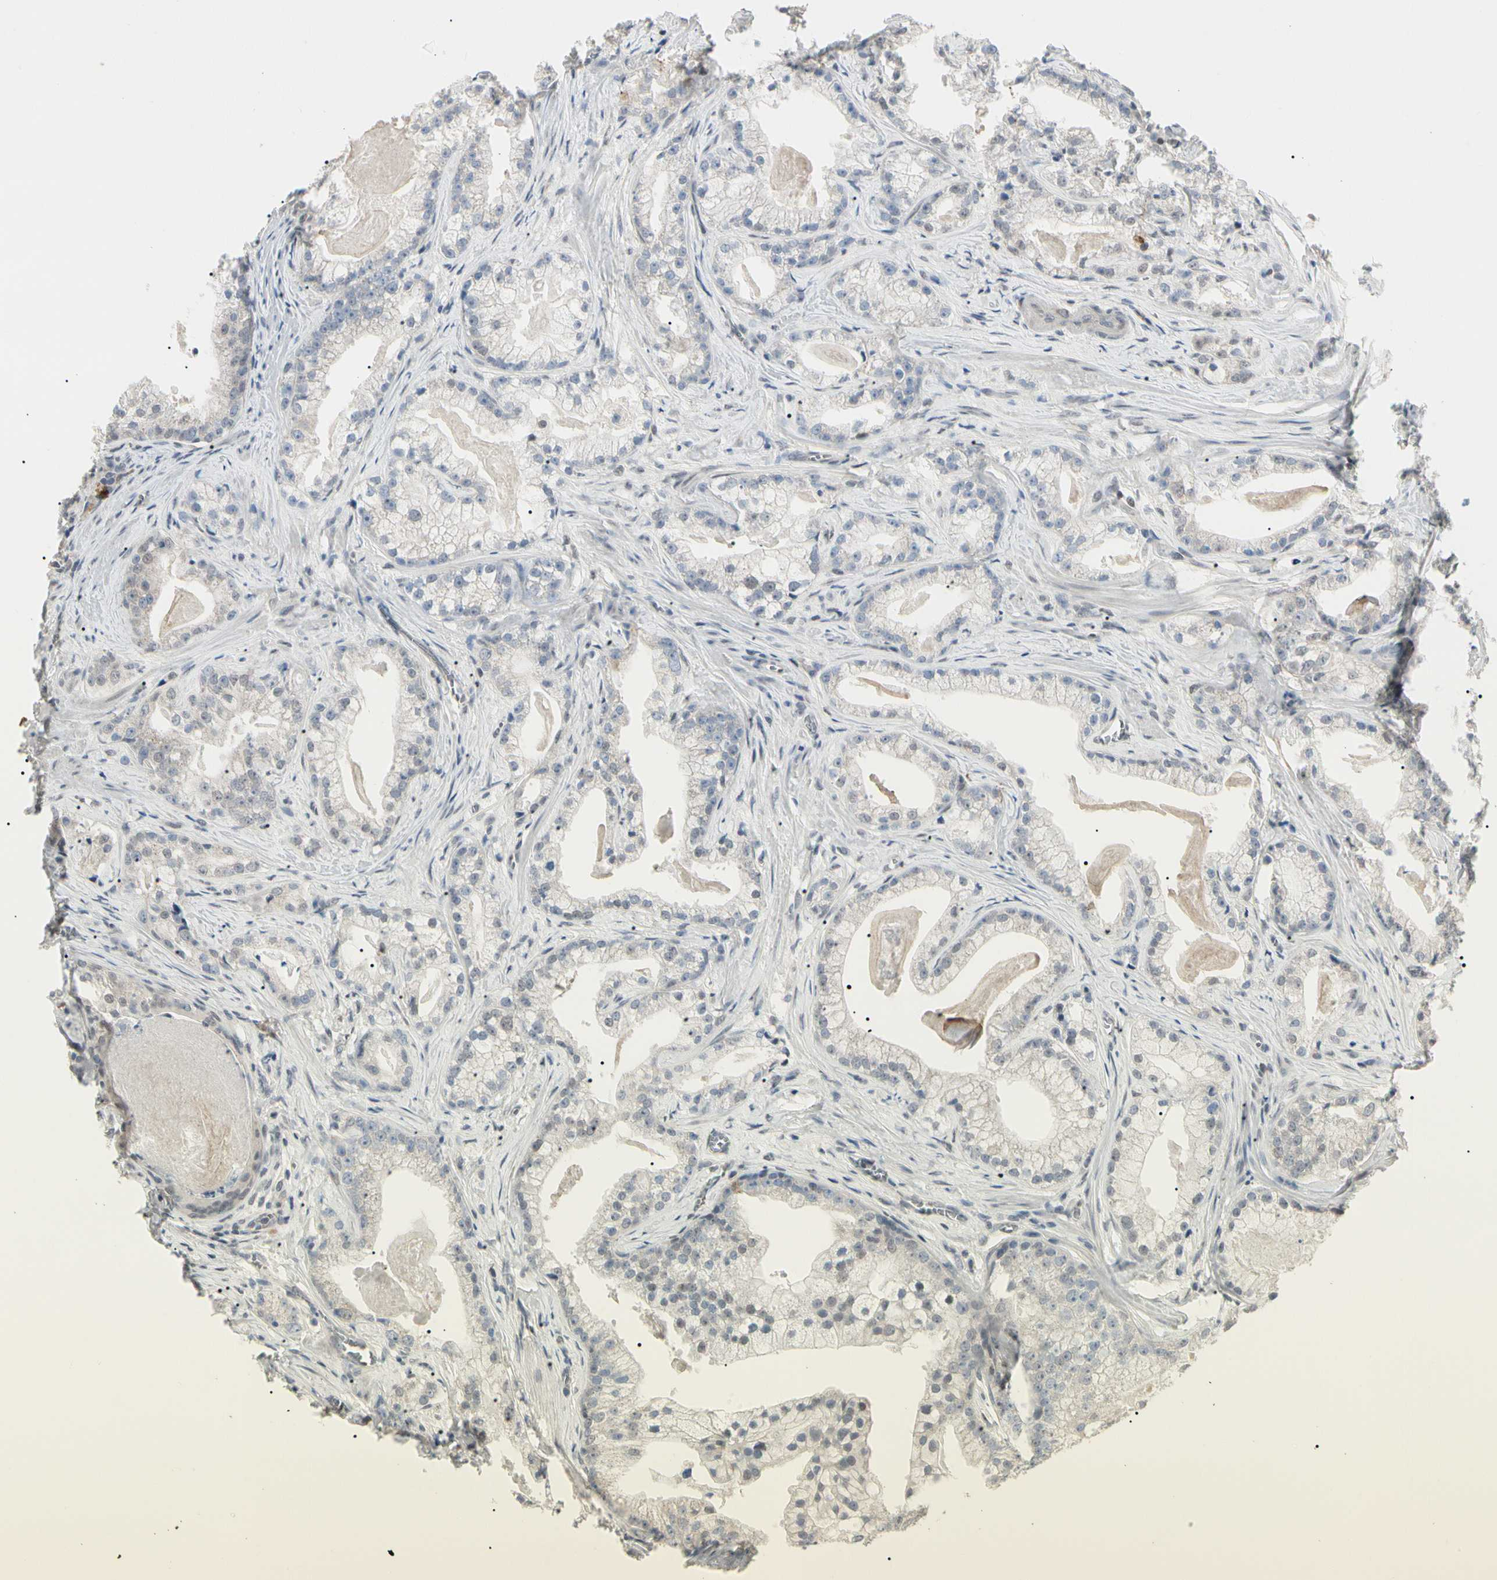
{"staining": {"intensity": "negative", "quantity": "none", "location": "none"}, "tissue": "prostate cancer", "cell_type": "Tumor cells", "image_type": "cancer", "snomed": [{"axis": "morphology", "description": "Adenocarcinoma, Low grade"}, {"axis": "topography", "description": "Prostate"}], "caption": "Tumor cells show no significant positivity in prostate adenocarcinoma (low-grade).", "gene": "GREM1", "patient": {"sex": "male", "age": 59}}